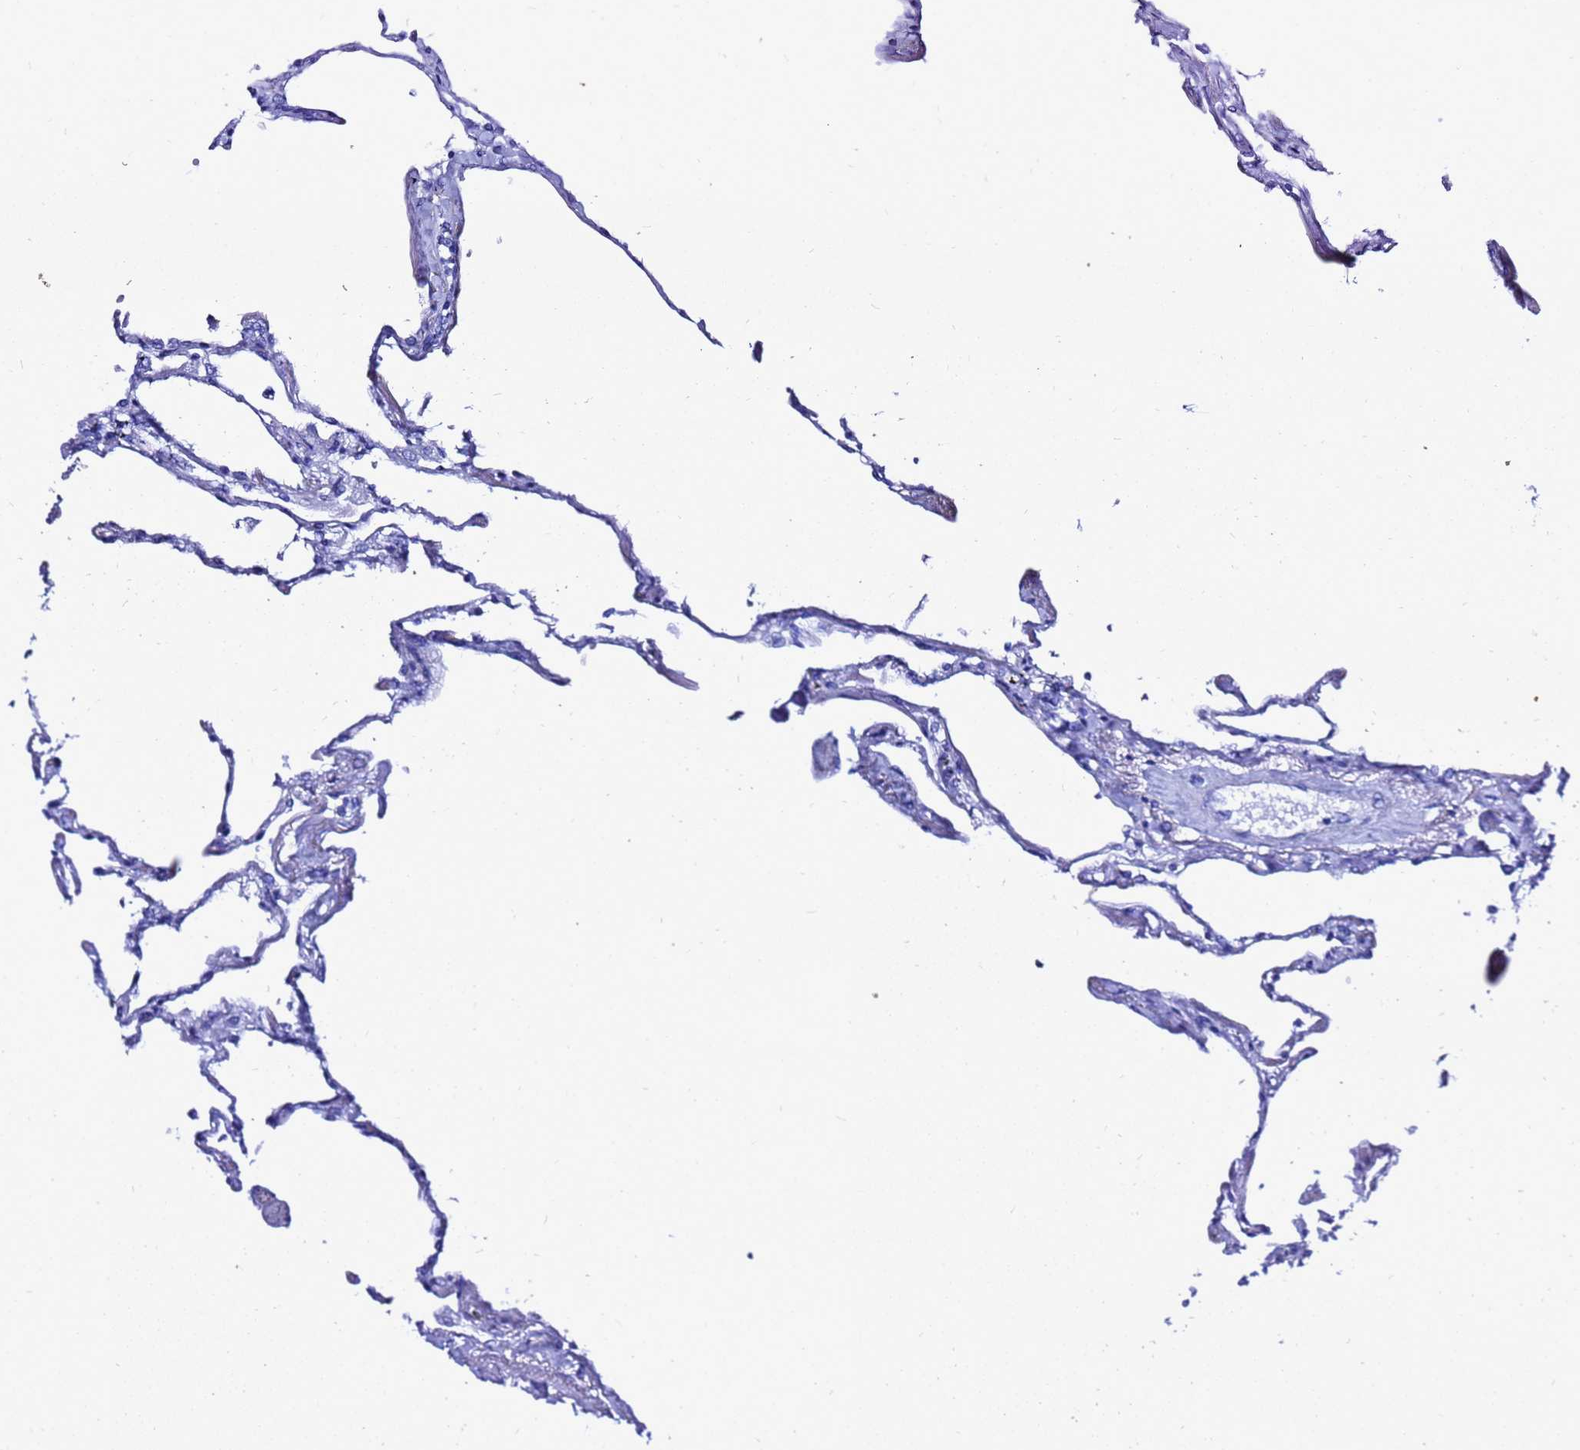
{"staining": {"intensity": "negative", "quantity": "none", "location": "none"}, "tissue": "lung", "cell_type": "Alveolar cells", "image_type": "normal", "snomed": [{"axis": "morphology", "description": "Normal tissue, NOS"}, {"axis": "topography", "description": "Lung"}], "caption": "DAB (3,3'-diaminobenzidine) immunohistochemical staining of unremarkable lung exhibits no significant staining in alveolar cells.", "gene": "LIPF", "patient": {"sex": "female", "age": 67}}